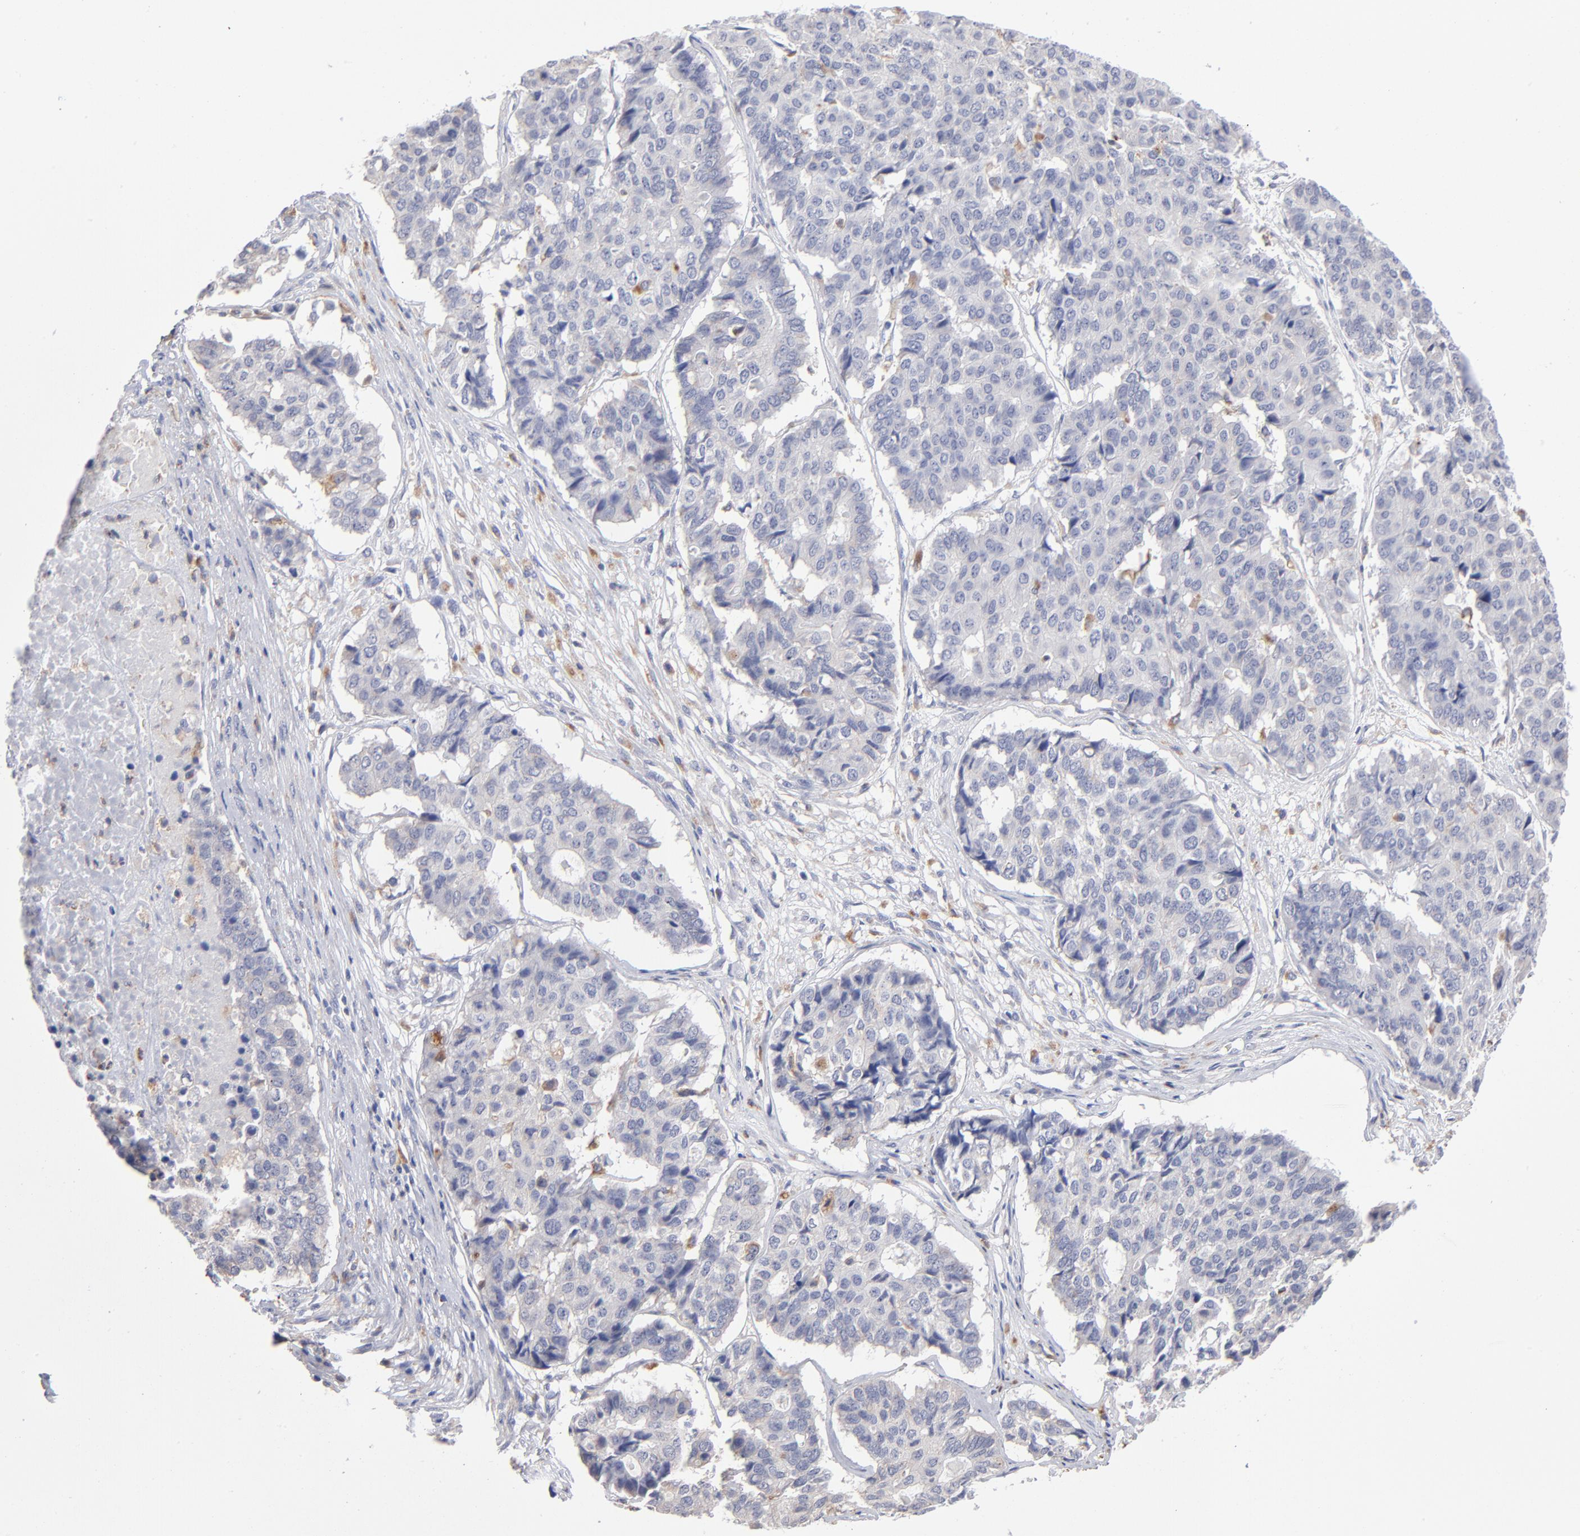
{"staining": {"intensity": "weak", "quantity": "<25%", "location": "cytoplasmic/membranous"}, "tissue": "pancreatic cancer", "cell_type": "Tumor cells", "image_type": "cancer", "snomed": [{"axis": "morphology", "description": "Adenocarcinoma, NOS"}, {"axis": "topography", "description": "Pancreas"}], "caption": "Tumor cells show no significant protein positivity in pancreatic cancer.", "gene": "RRAGB", "patient": {"sex": "male", "age": 50}}